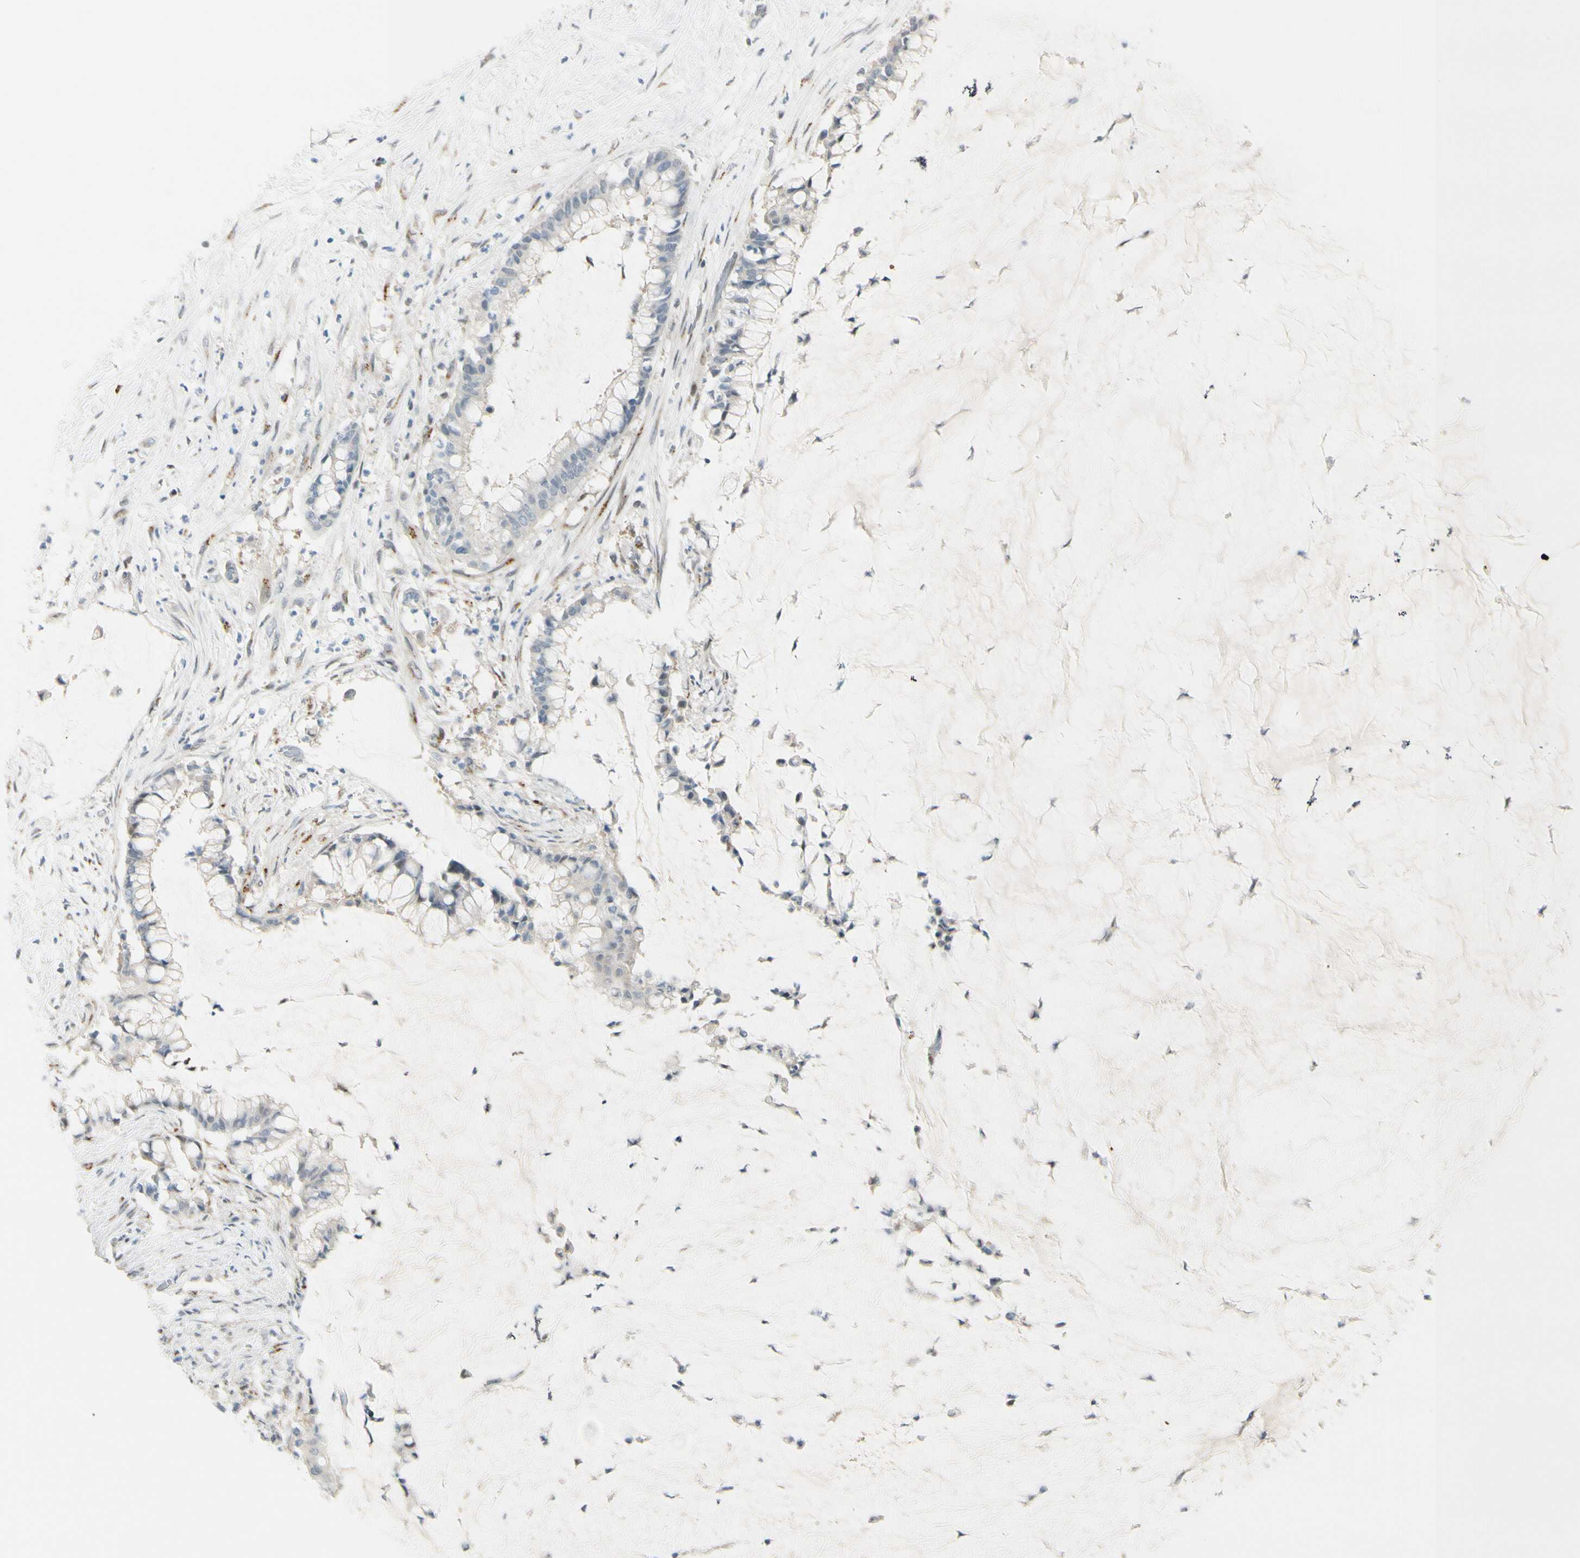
{"staining": {"intensity": "negative", "quantity": "none", "location": "none"}, "tissue": "pancreatic cancer", "cell_type": "Tumor cells", "image_type": "cancer", "snomed": [{"axis": "morphology", "description": "Adenocarcinoma, NOS"}, {"axis": "topography", "description": "Pancreas"}], "caption": "The immunohistochemistry image has no significant staining in tumor cells of pancreatic cancer tissue.", "gene": "B4GALNT1", "patient": {"sex": "male", "age": 41}}